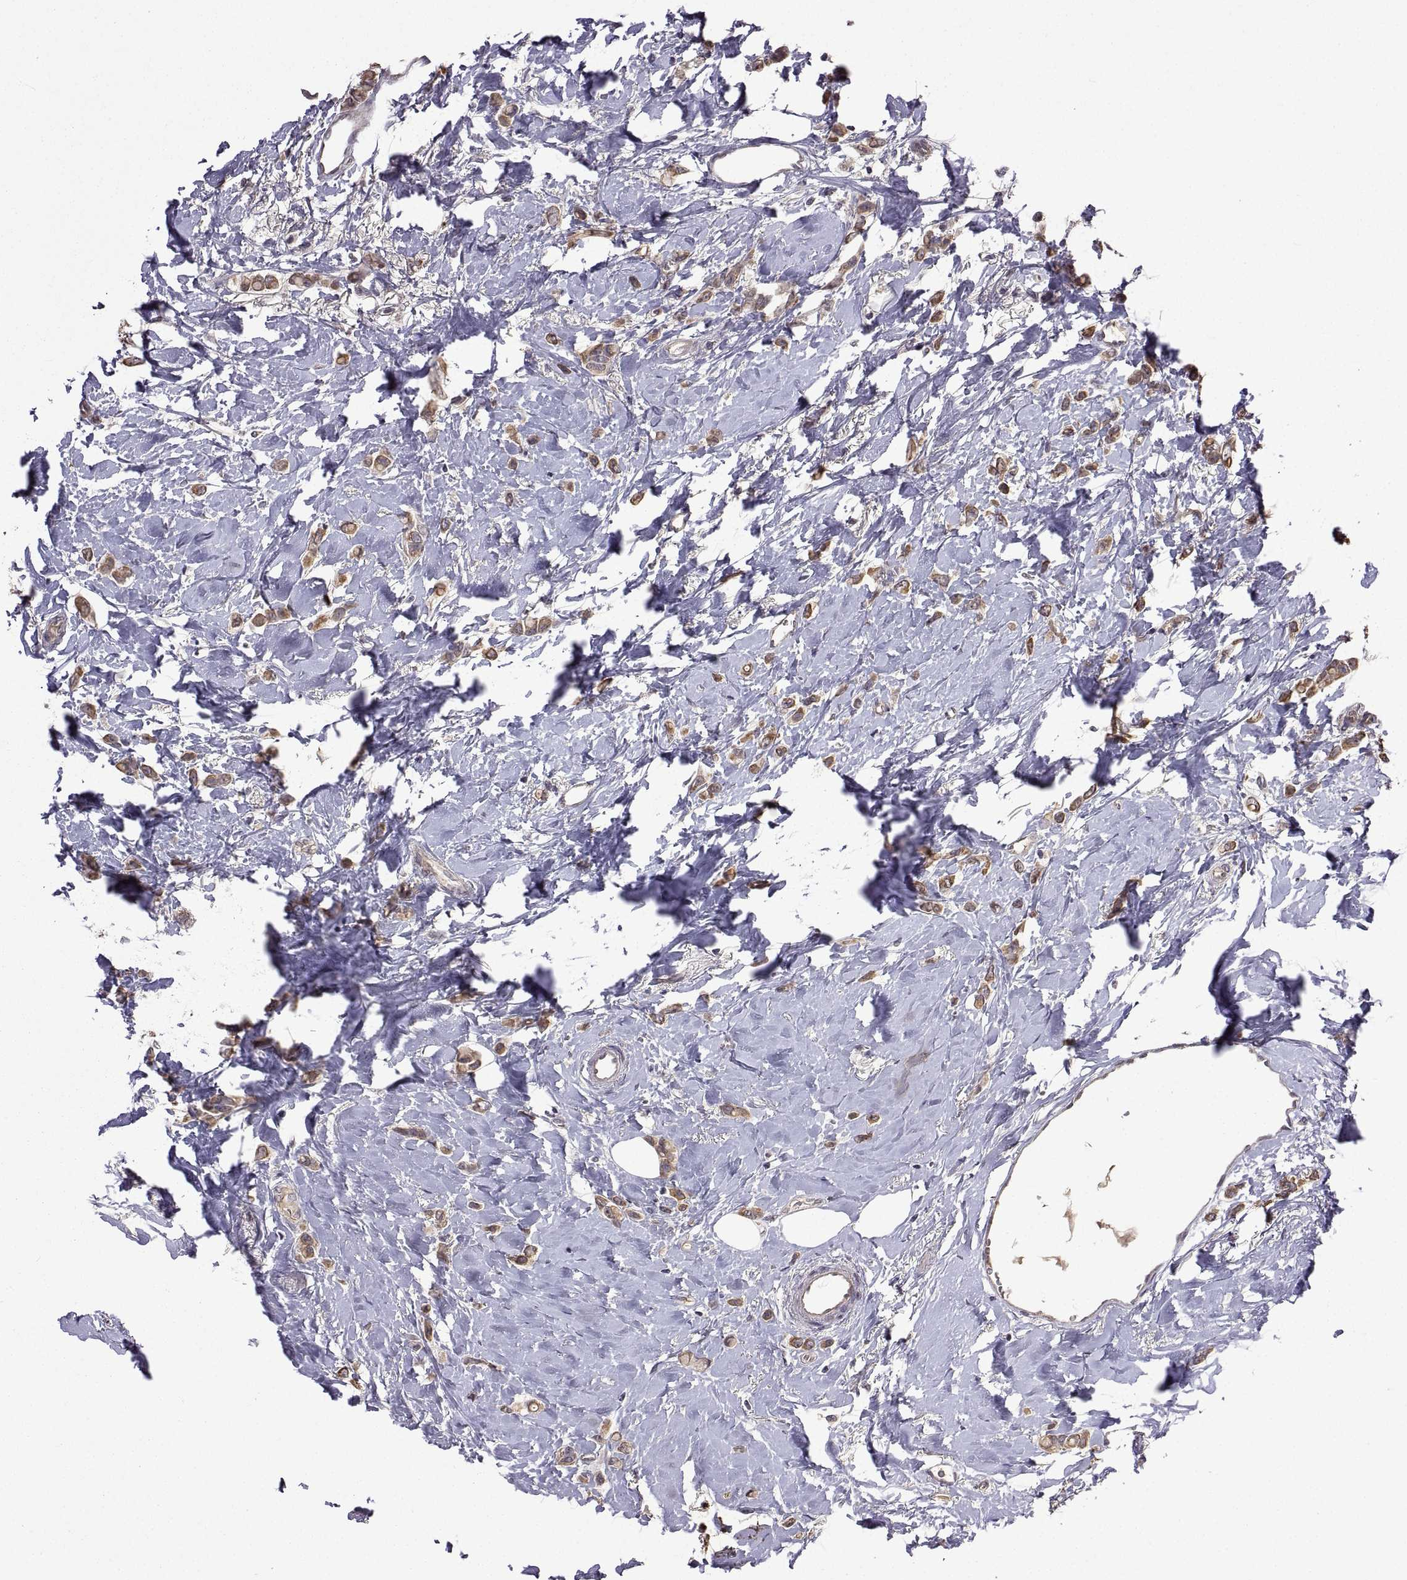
{"staining": {"intensity": "moderate", "quantity": ">75%", "location": "cytoplasmic/membranous"}, "tissue": "breast cancer", "cell_type": "Tumor cells", "image_type": "cancer", "snomed": [{"axis": "morphology", "description": "Lobular carcinoma"}, {"axis": "topography", "description": "Breast"}], "caption": "This image displays IHC staining of breast cancer, with medium moderate cytoplasmic/membranous expression in approximately >75% of tumor cells.", "gene": "LAMA1", "patient": {"sex": "female", "age": 66}}